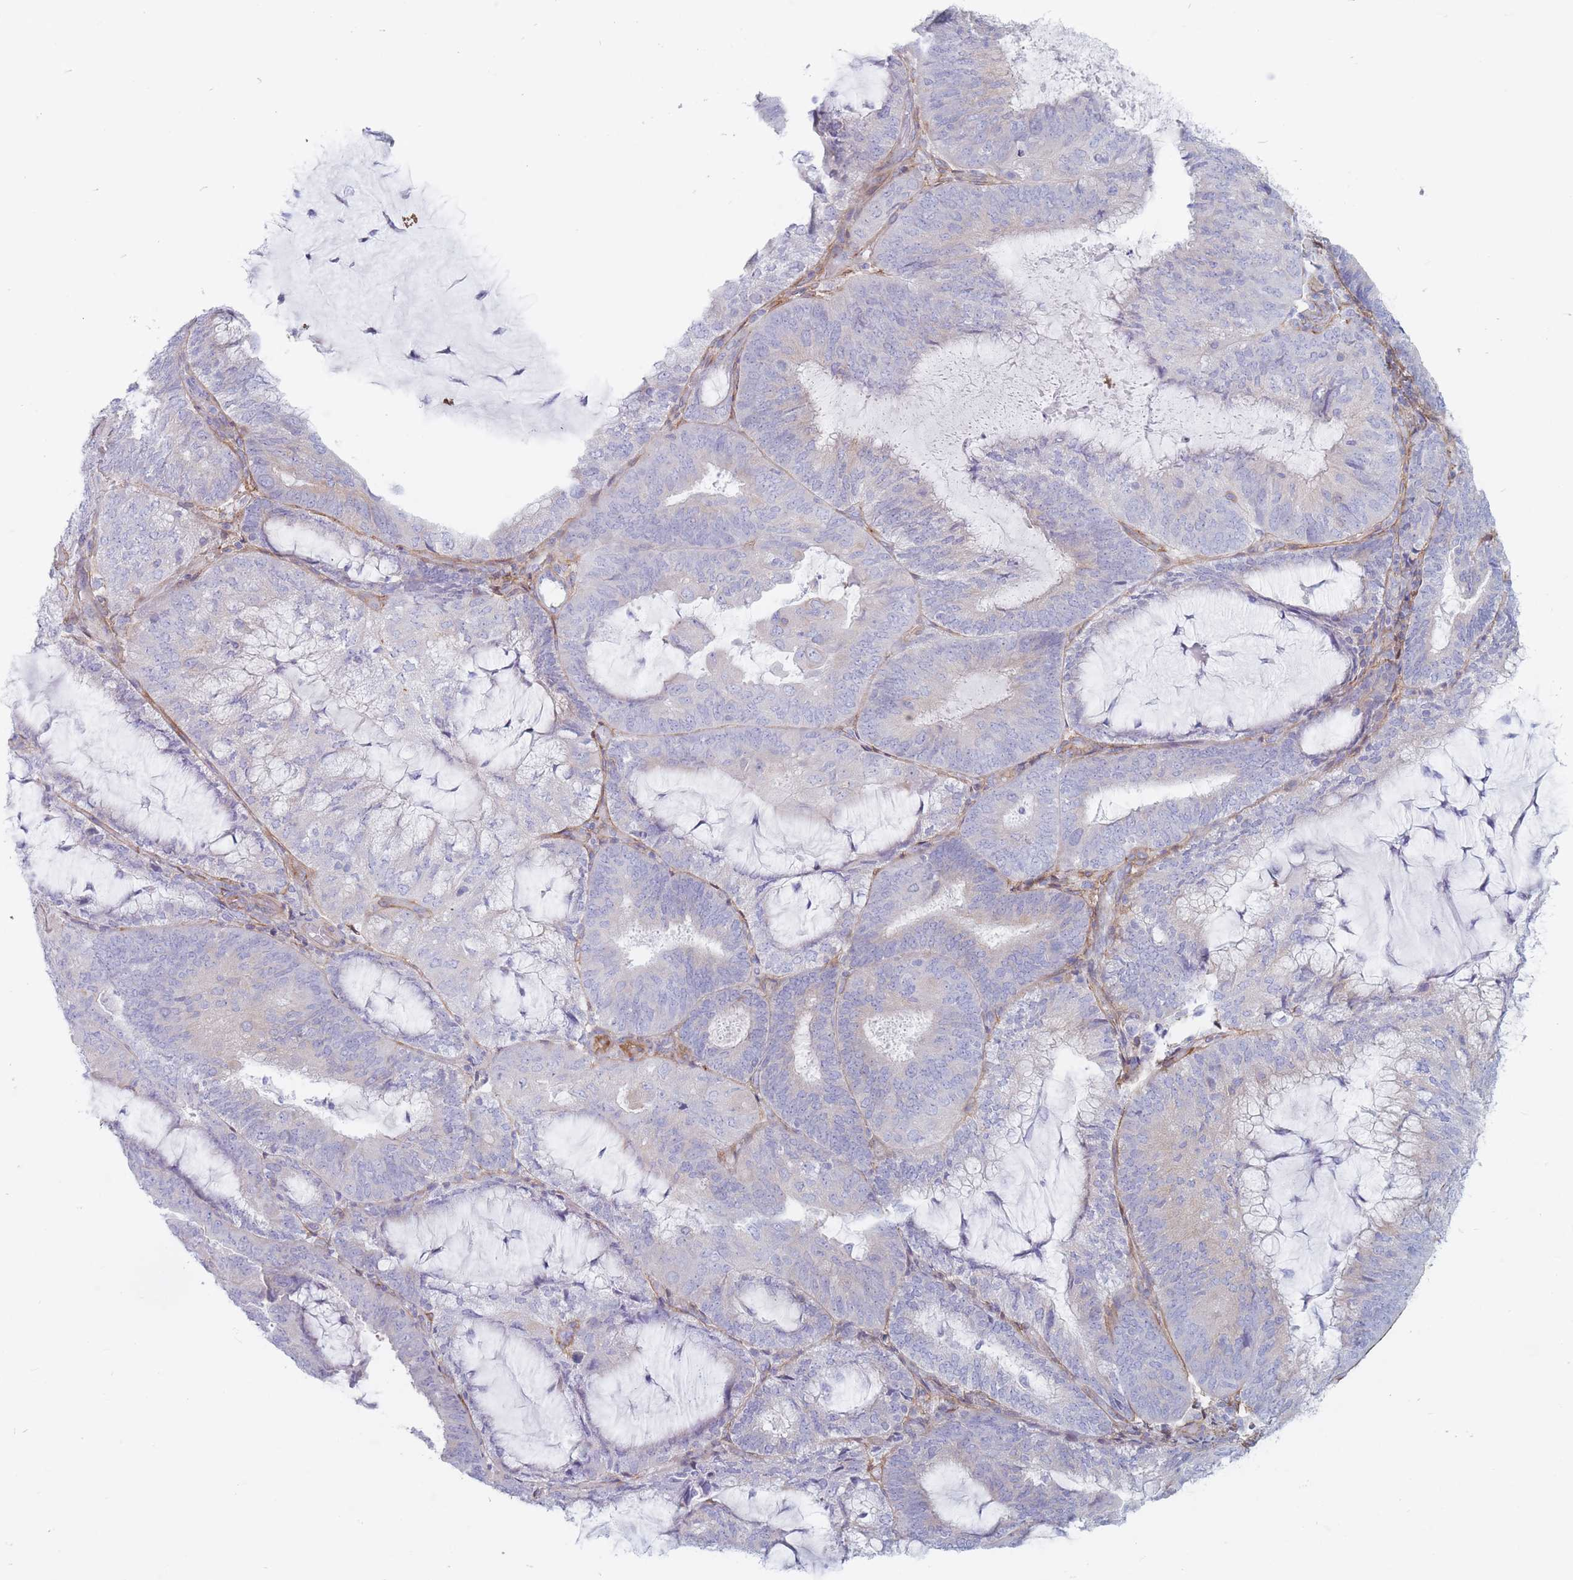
{"staining": {"intensity": "negative", "quantity": "none", "location": "none"}, "tissue": "endometrial cancer", "cell_type": "Tumor cells", "image_type": "cancer", "snomed": [{"axis": "morphology", "description": "Adenocarcinoma, NOS"}, {"axis": "topography", "description": "Endometrium"}], "caption": "DAB immunohistochemical staining of human endometrial cancer (adenocarcinoma) exhibits no significant staining in tumor cells.", "gene": "PLPP1", "patient": {"sex": "female", "age": 81}}